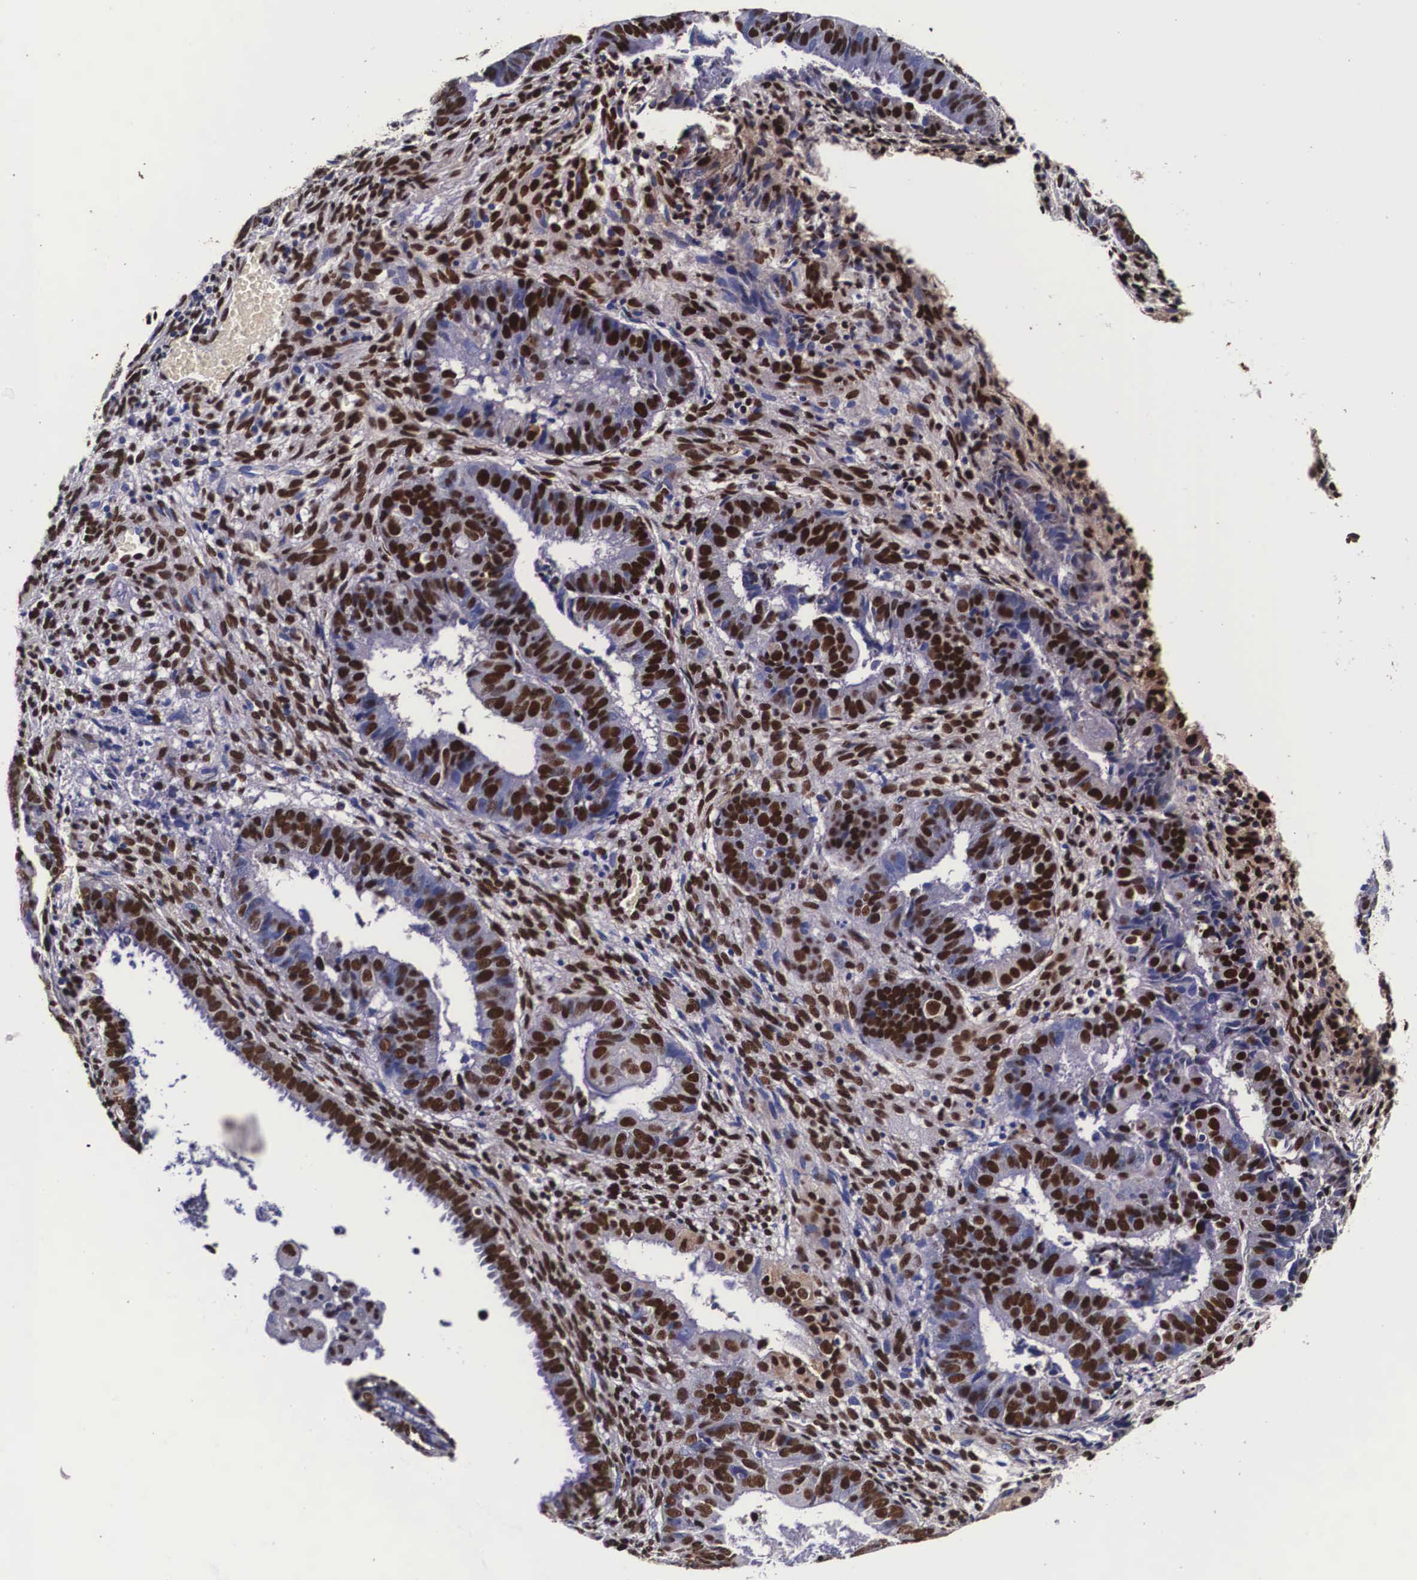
{"staining": {"intensity": "strong", "quantity": ">75%", "location": "nuclear"}, "tissue": "endometrial cancer", "cell_type": "Tumor cells", "image_type": "cancer", "snomed": [{"axis": "morphology", "description": "Adenocarcinoma, NOS"}, {"axis": "topography", "description": "Endometrium"}], "caption": "About >75% of tumor cells in human endometrial cancer exhibit strong nuclear protein positivity as visualized by brown immunohistochemical staining.", "gene": "PABPN1", "patient": {"sex": "female", "age": 63}}